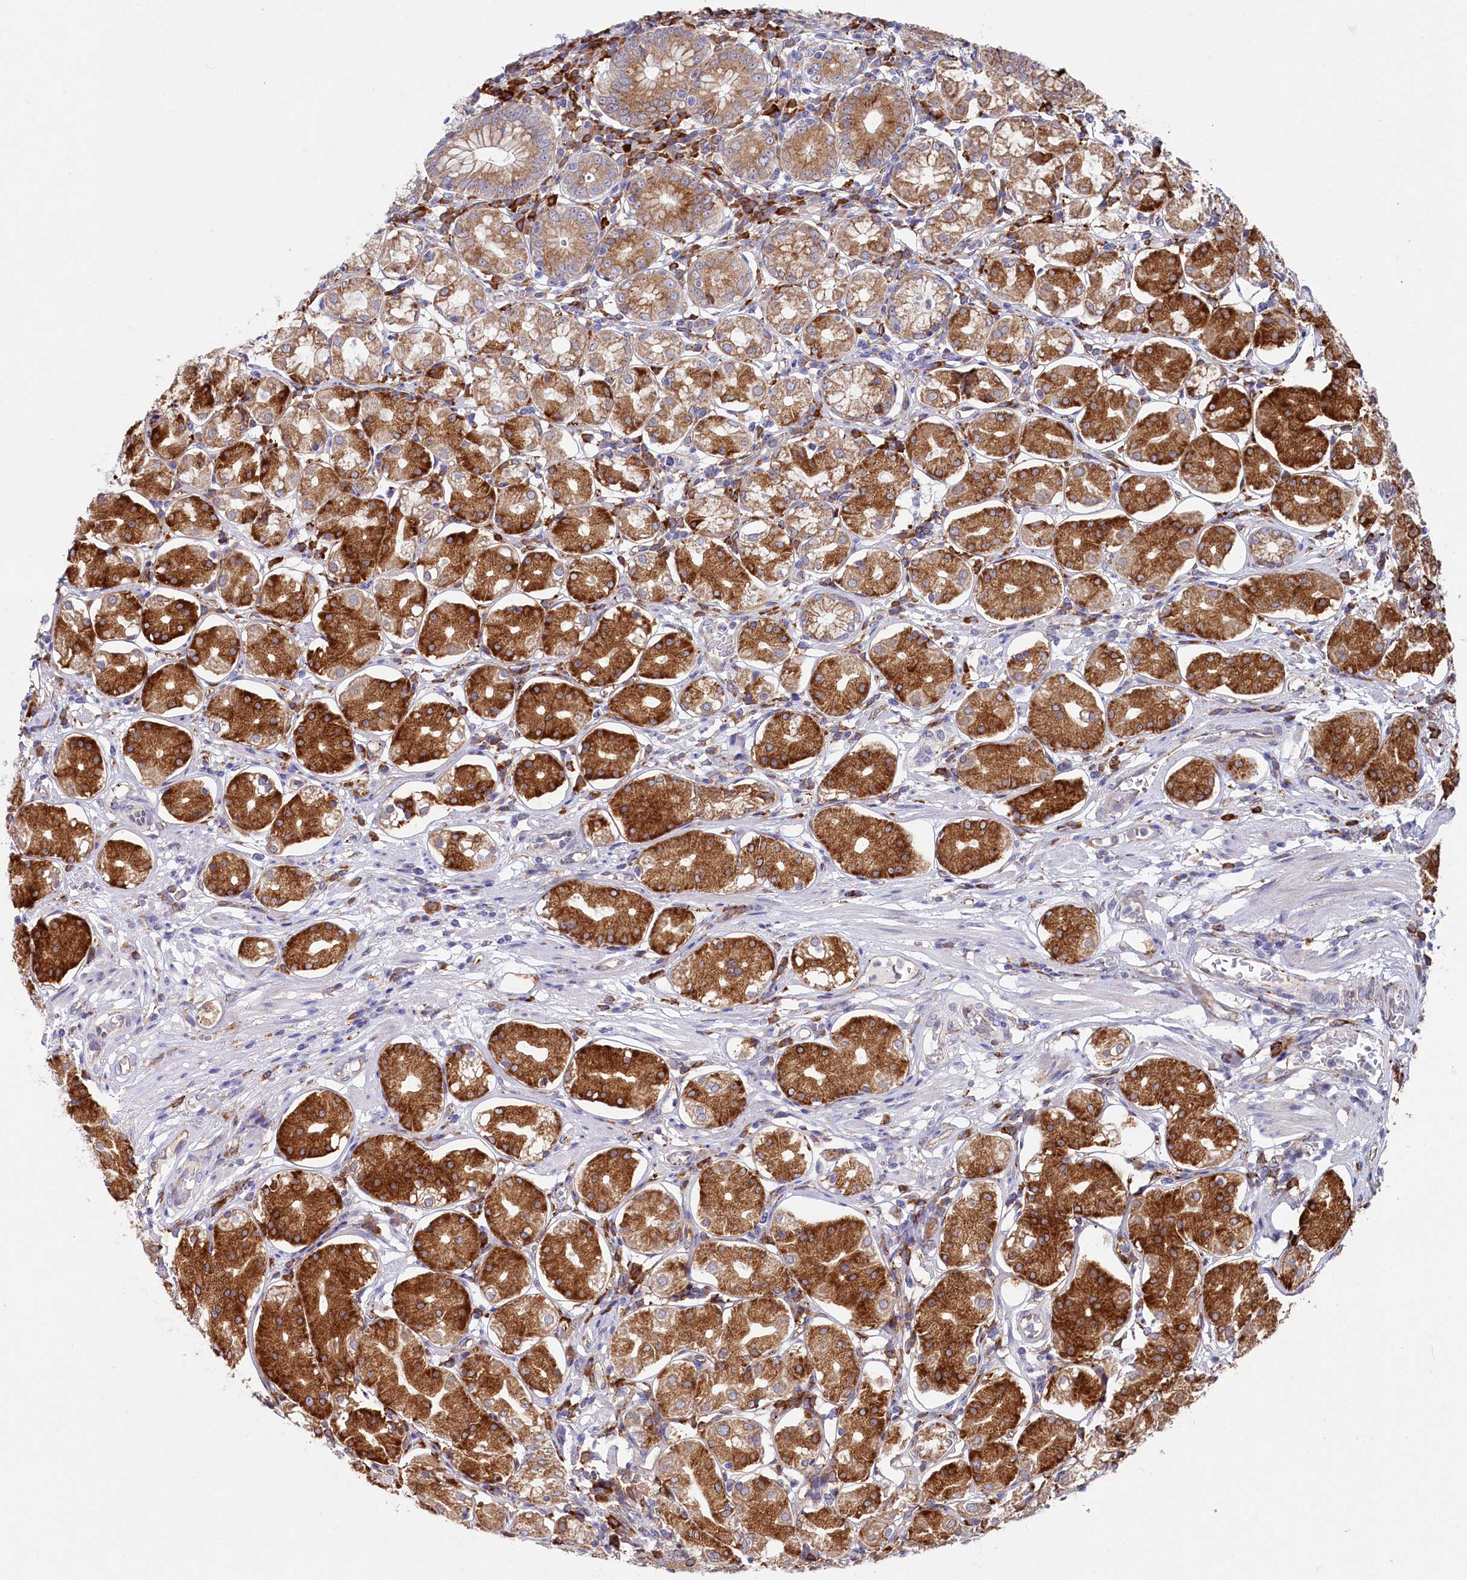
{"staining": {"intensity": "strong", "quantity": "25%-75%", "location": "cytoplasmic/membranous"}, "tissue": "stomach", "cell_type": "Glandular cells", "image_type": "normal", "snomed": [{"axis": "morphology", "description": "Normal tissue, NOS"}, {"axis": "topography", "description": "Stomach, lower"}], "caption": "Protein staining by immunohistochemistry (IHC) displays strong cytoplasmic/membranous expression in approximately 25%-75% of glandular cells in benign stomach.", "gene": "CHID1", "patient": {"sex": "female", "age": 56}}